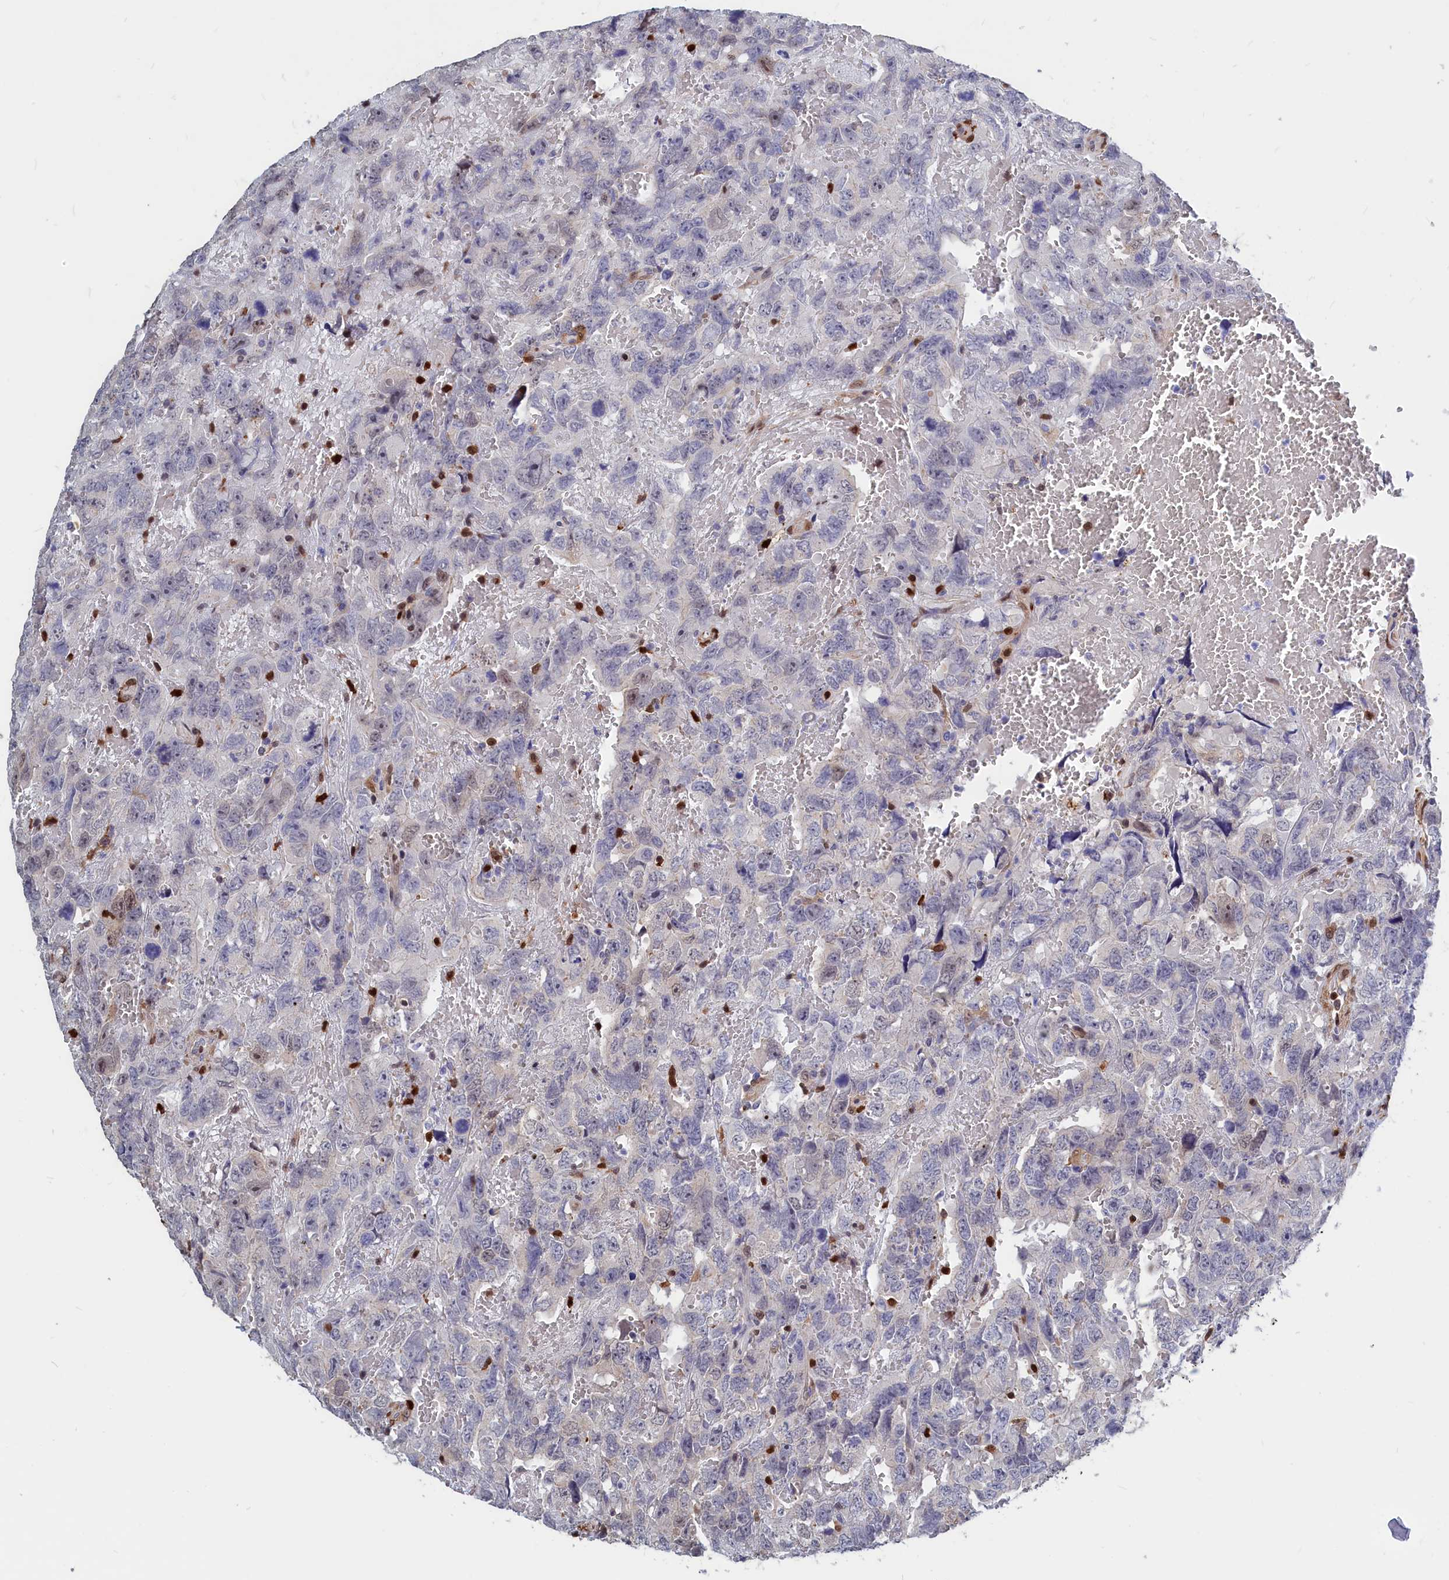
{"staining": {"intensity": "negative", "quantity": "none", "location": "none"}, "tissue": "testis cancer", "cell_type": "Tumor cells", "image_type": "cancer", "snomed": [{"axis": "morphology", "description": "Carcinoma, Embryonal, NOS"}, {"axis": "topography", "description": "Testis"}], "caption": "A micrograph of human testis cancer (embryonal carcinoma) is negative for staining in tumor cells.", "gene": "CRIP1", "patient": {"sex": "male", "age": 45}}